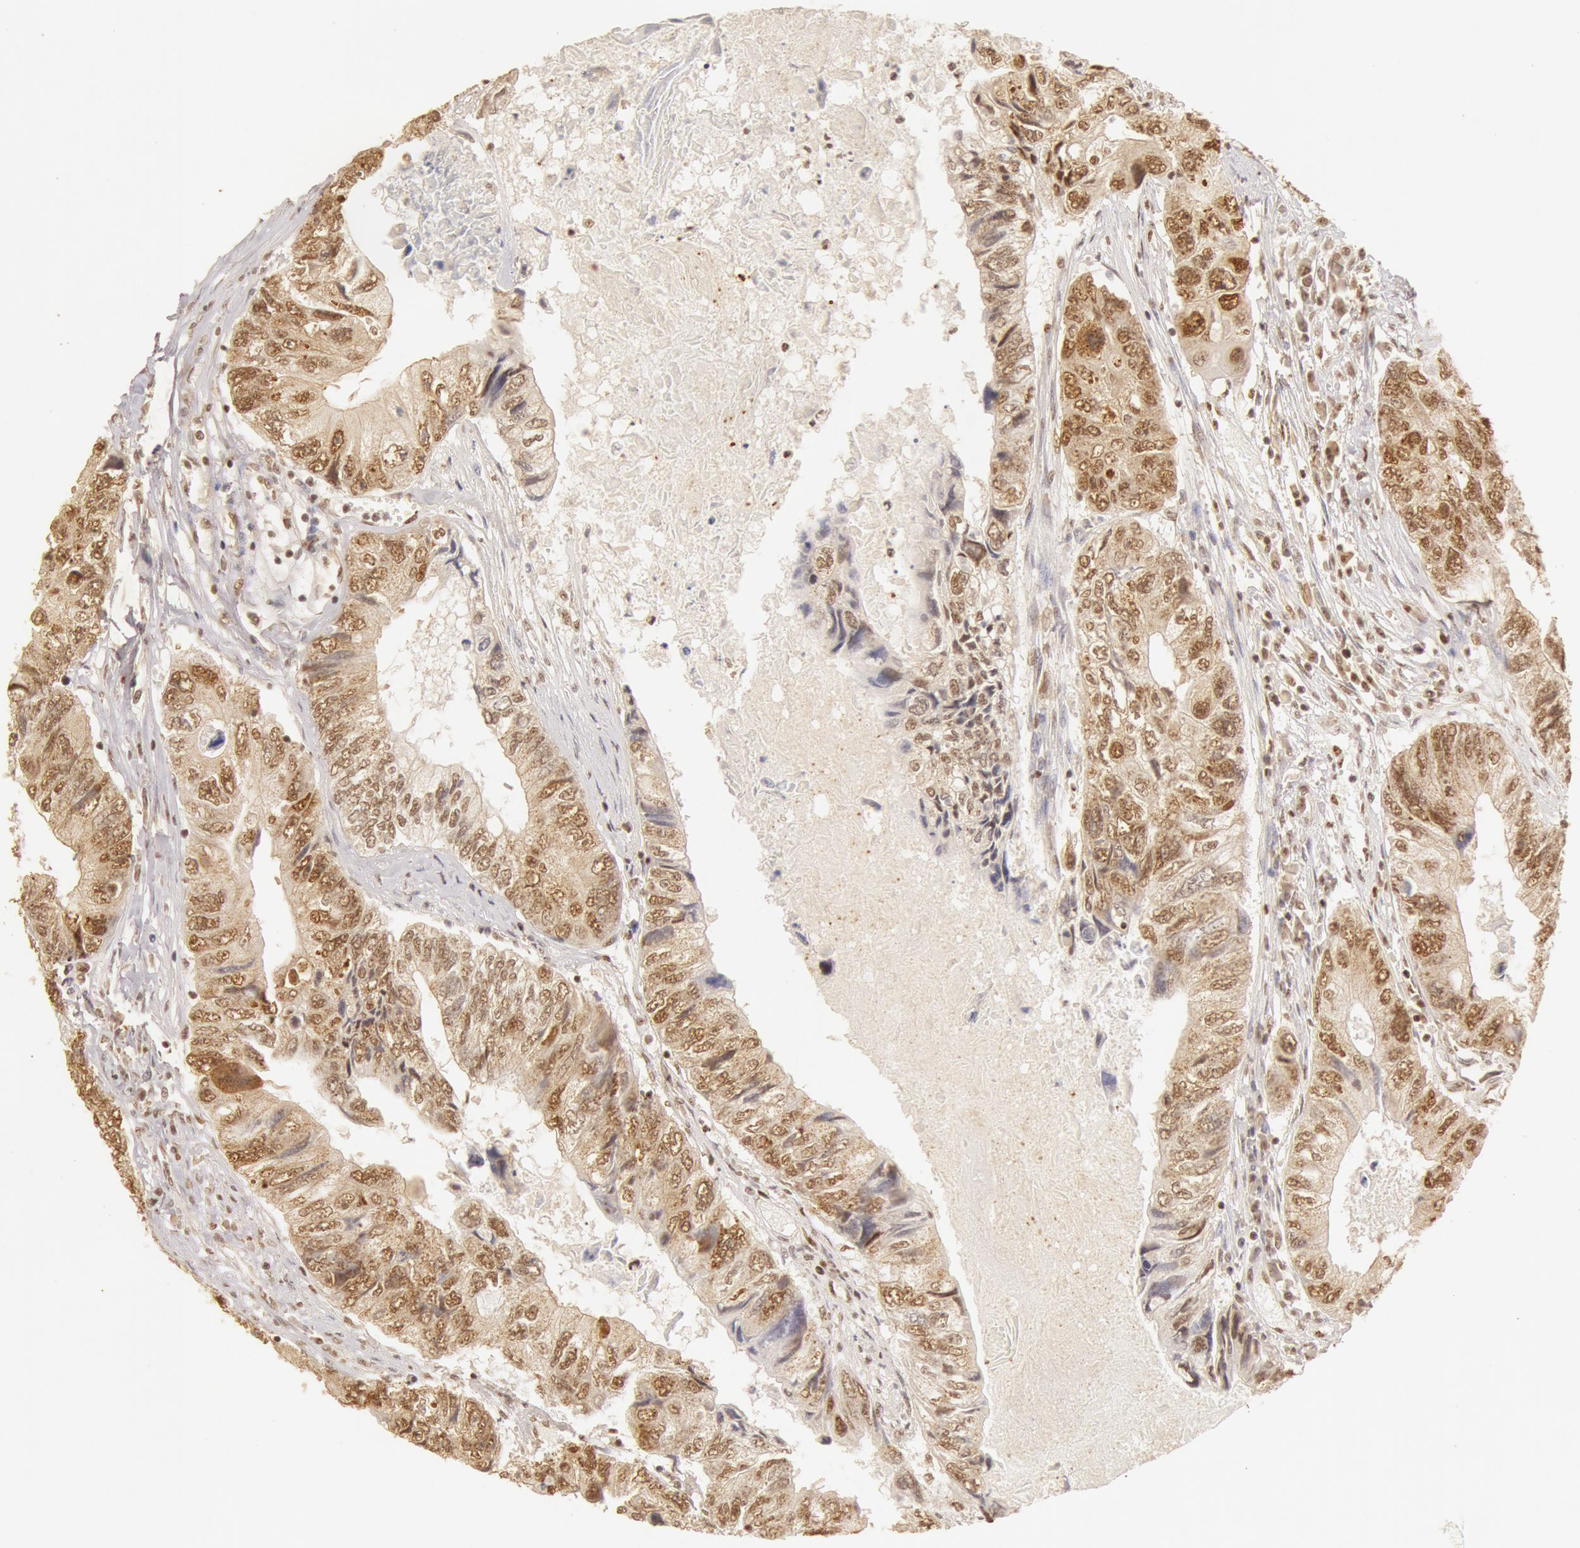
{"staining": {"intensity": "moderate", "quantity": ">75%", "location": "cytoplasmic/membranous,nuclear"}, "tissue": "colorectal cancer", "cell_type": "Tumor cells", "image_type": "cancer", "snomed": [{"axis": "morphology", "description": "Adenocarcinoma, NOS"}, {"axis": "topography", "description": "Rectum"}], "caption": "An immunohistochemistry image of tumor tissue is shown. Protein staining in brown highlights moderate cytoplasmic/membranous and nuclear positivity in colorectal adenocarcinoma within tumor cells.", "gene": "SNRNP70", "patient": {"sex": "female", "age": 82}}